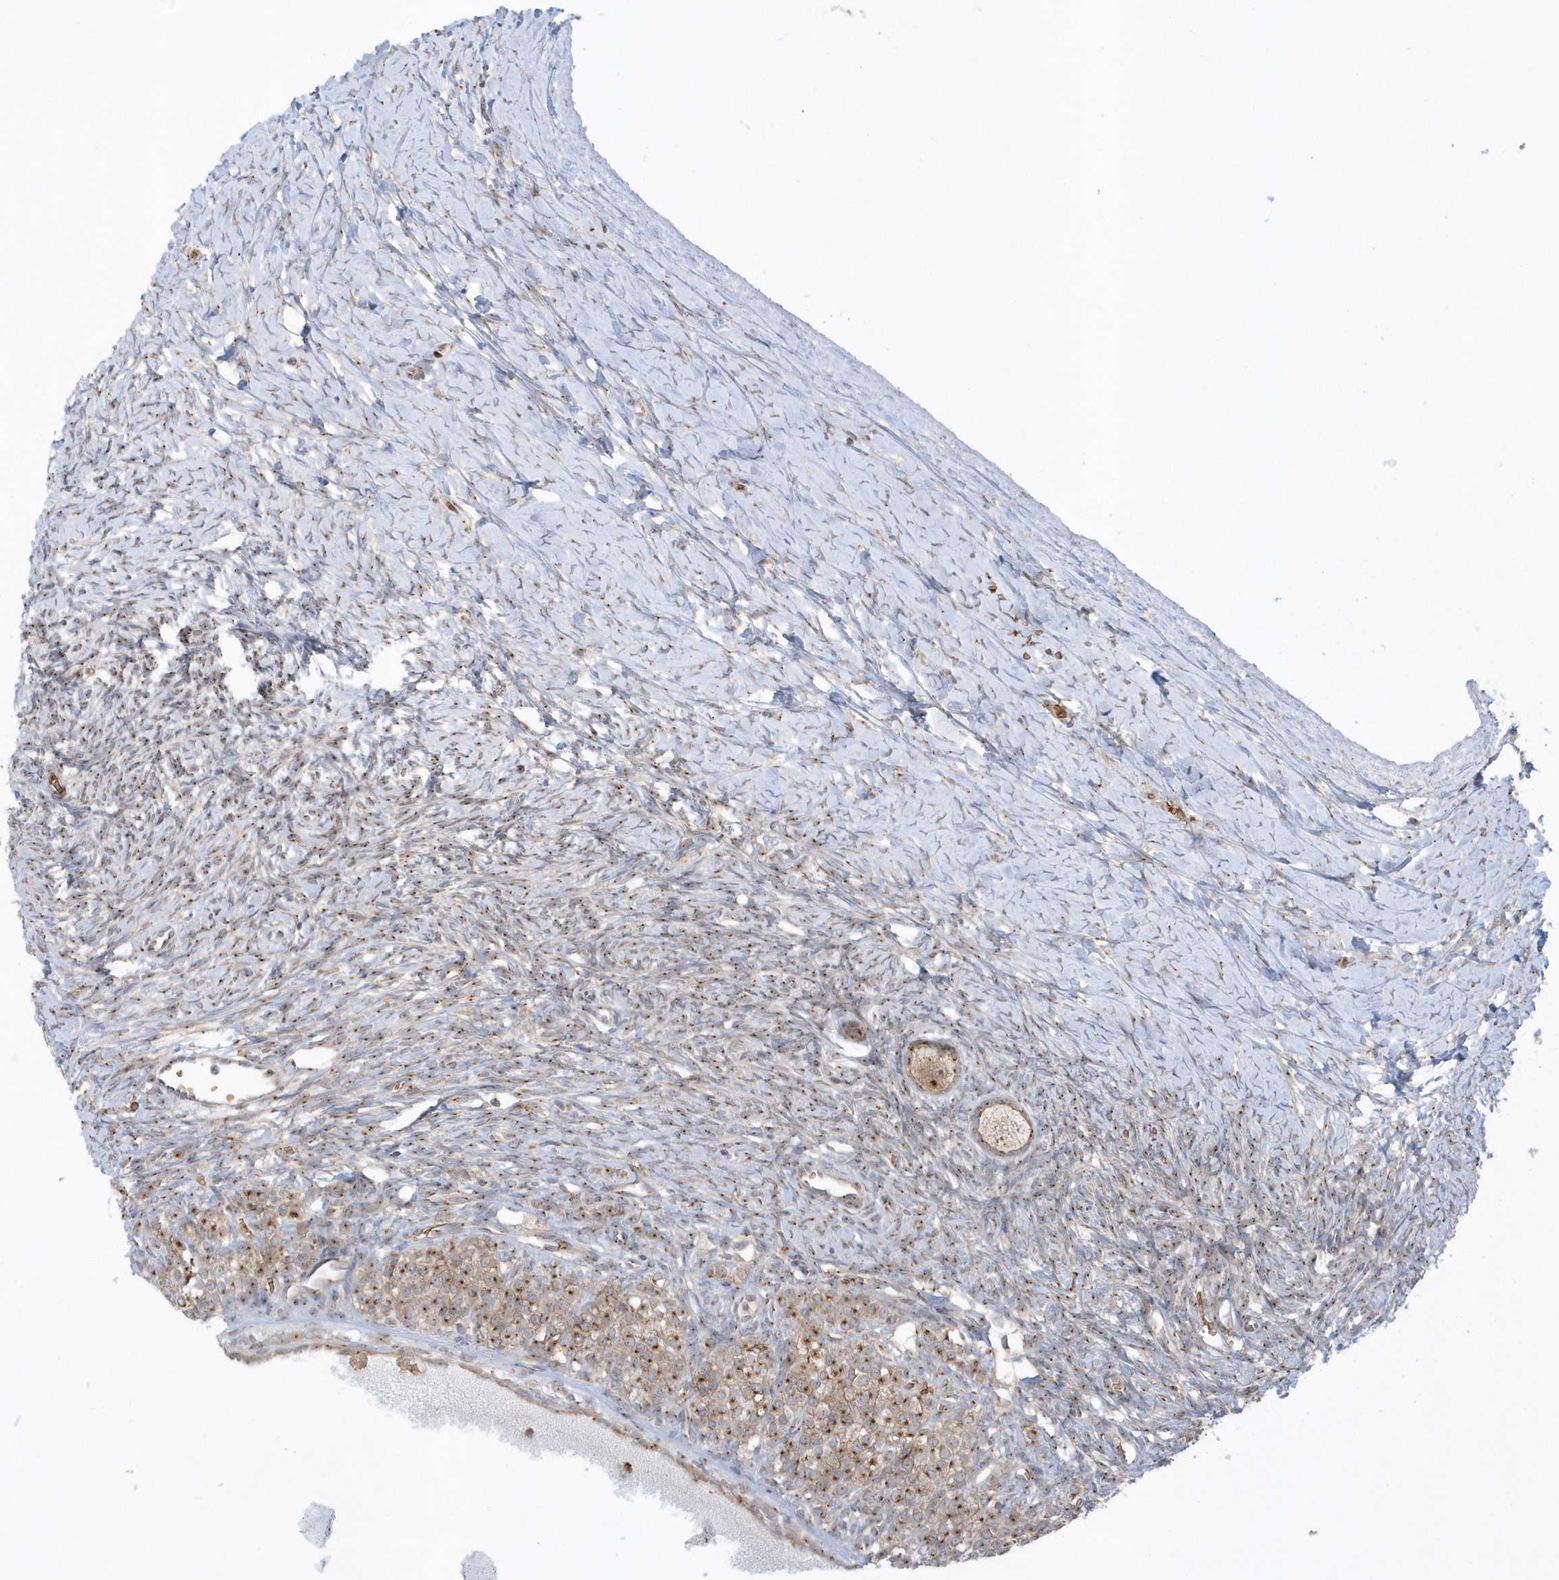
{"staining": {"intensity": "moderate", "quantity": ">75%", "location": "cytoplasmic/membranous"}, "tissue": "ovary", "cell_type": "Follicle cells", "image_type": "normal", "snomed": [{"axis": "morphology", "description": "Normal tissue, NOS"}, {"axis": "morphology", "description": "Developmental malformation"}, {"axis": "topography", "description": "Ovary"}], "caption": "Ovary stained with DAB (3,3'-diaminobenzidine) immunohistochemistry (IHC) displays medium levels of moderate cytoplasmic/membranous expression in approximately >75% of follicle cells. The staining was performed using DAB to visualize the protein expression in brown, while the nuclei were stained in blue with hematoxylin (Magnification: 20x).", "gene": "RPP40", "patient": {"sex": "female", "age": 39}}